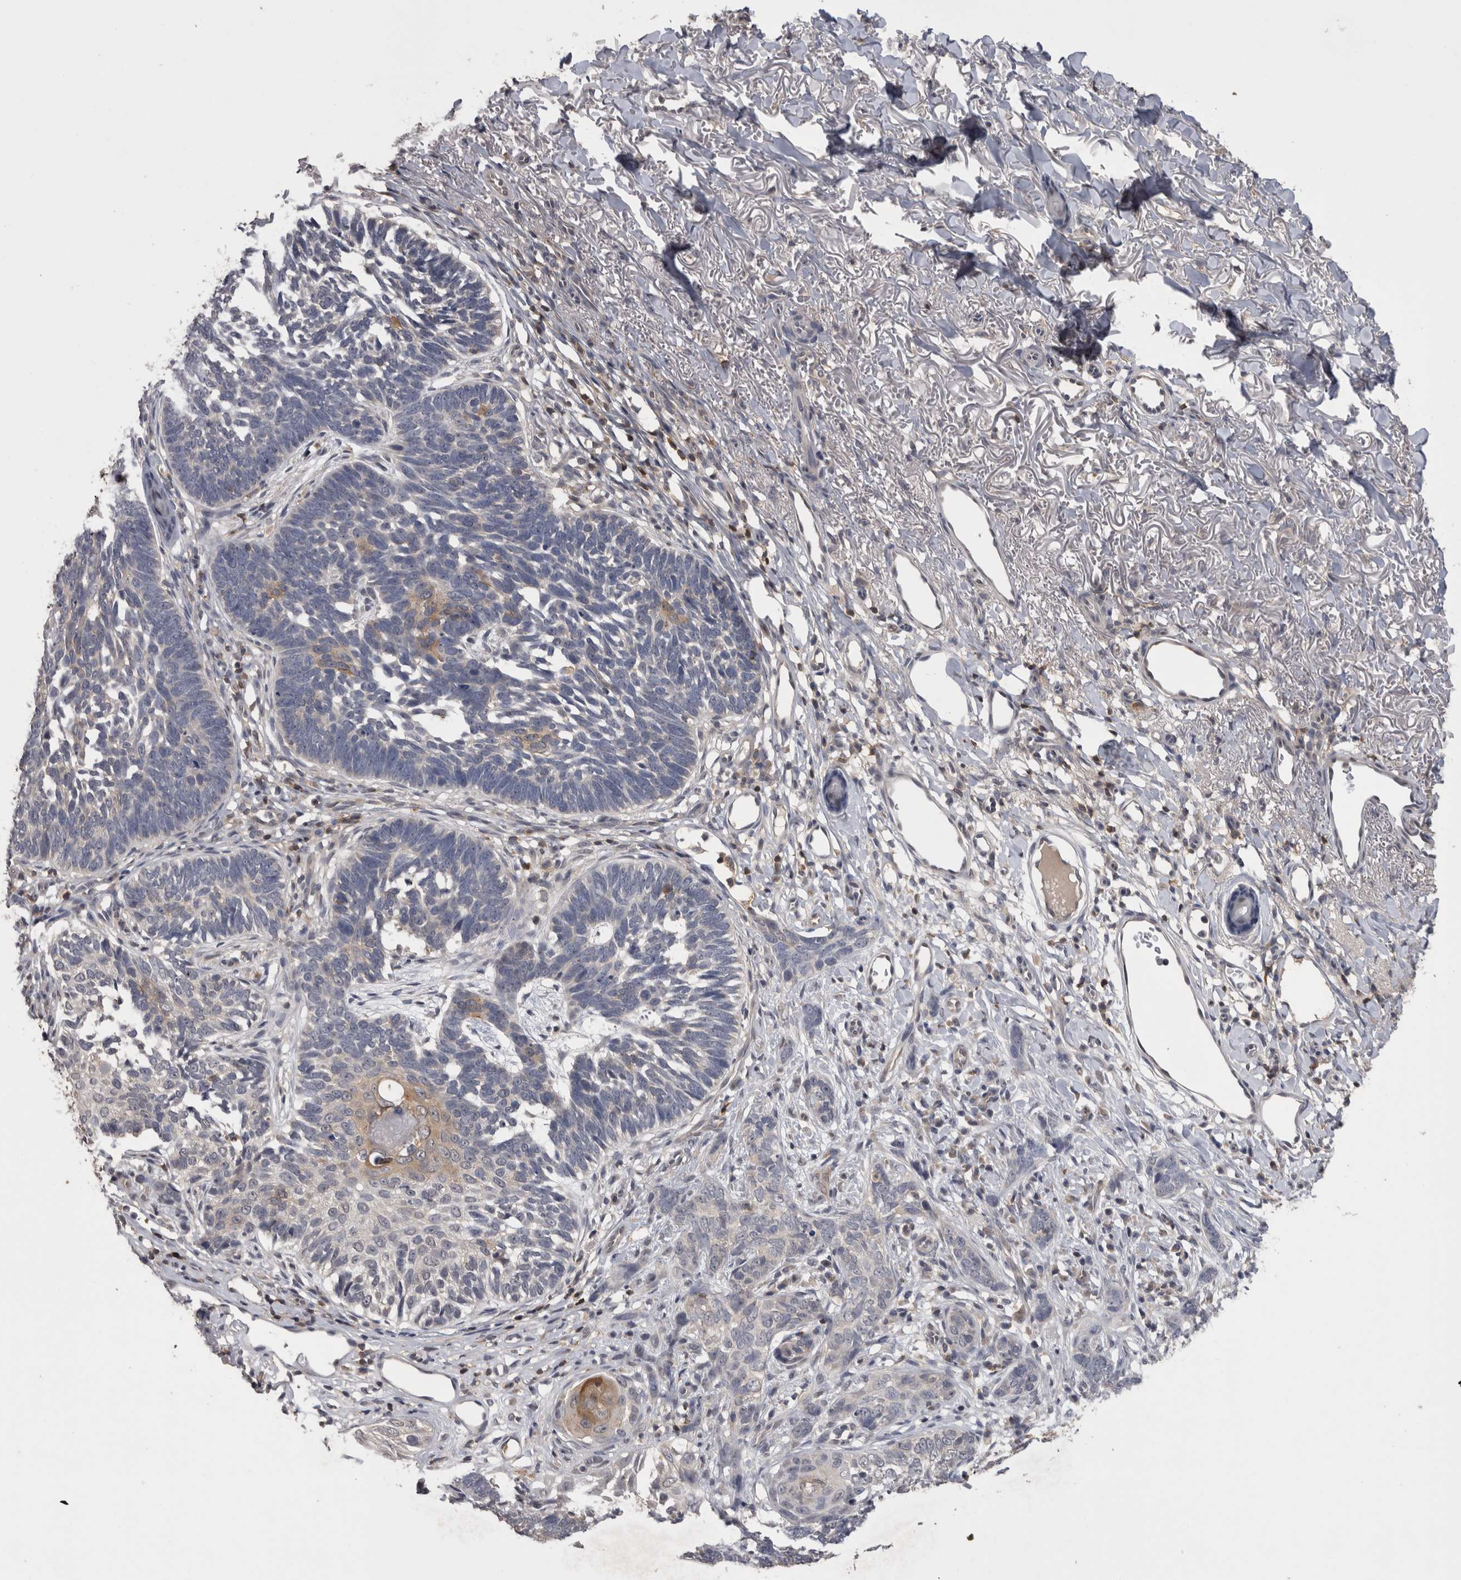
{"staining": {"intensity": "moderate", "quantity": "<25%", "location": "cytoplasmic/membranous"}, "tissue": "skin cancer", "cell_type": "Tumor cells", "image_type": "cancer", "snomed": [{"axis": "morphology", "description": "Normal tissue, NOS"}, {"axis": "morphology", "description": "Basal cell carcinoma"}, {"axis": "topography", "description": "Skin"}], "caption": "Immunohistochemical staining of skin basal cell carcinoma exhibits low levels of moderate cytoplasmic/membranous staining in about <25% of tumor cells.", "gene": "NFATC2", "patient": {"sex": "male", "age": 77}}